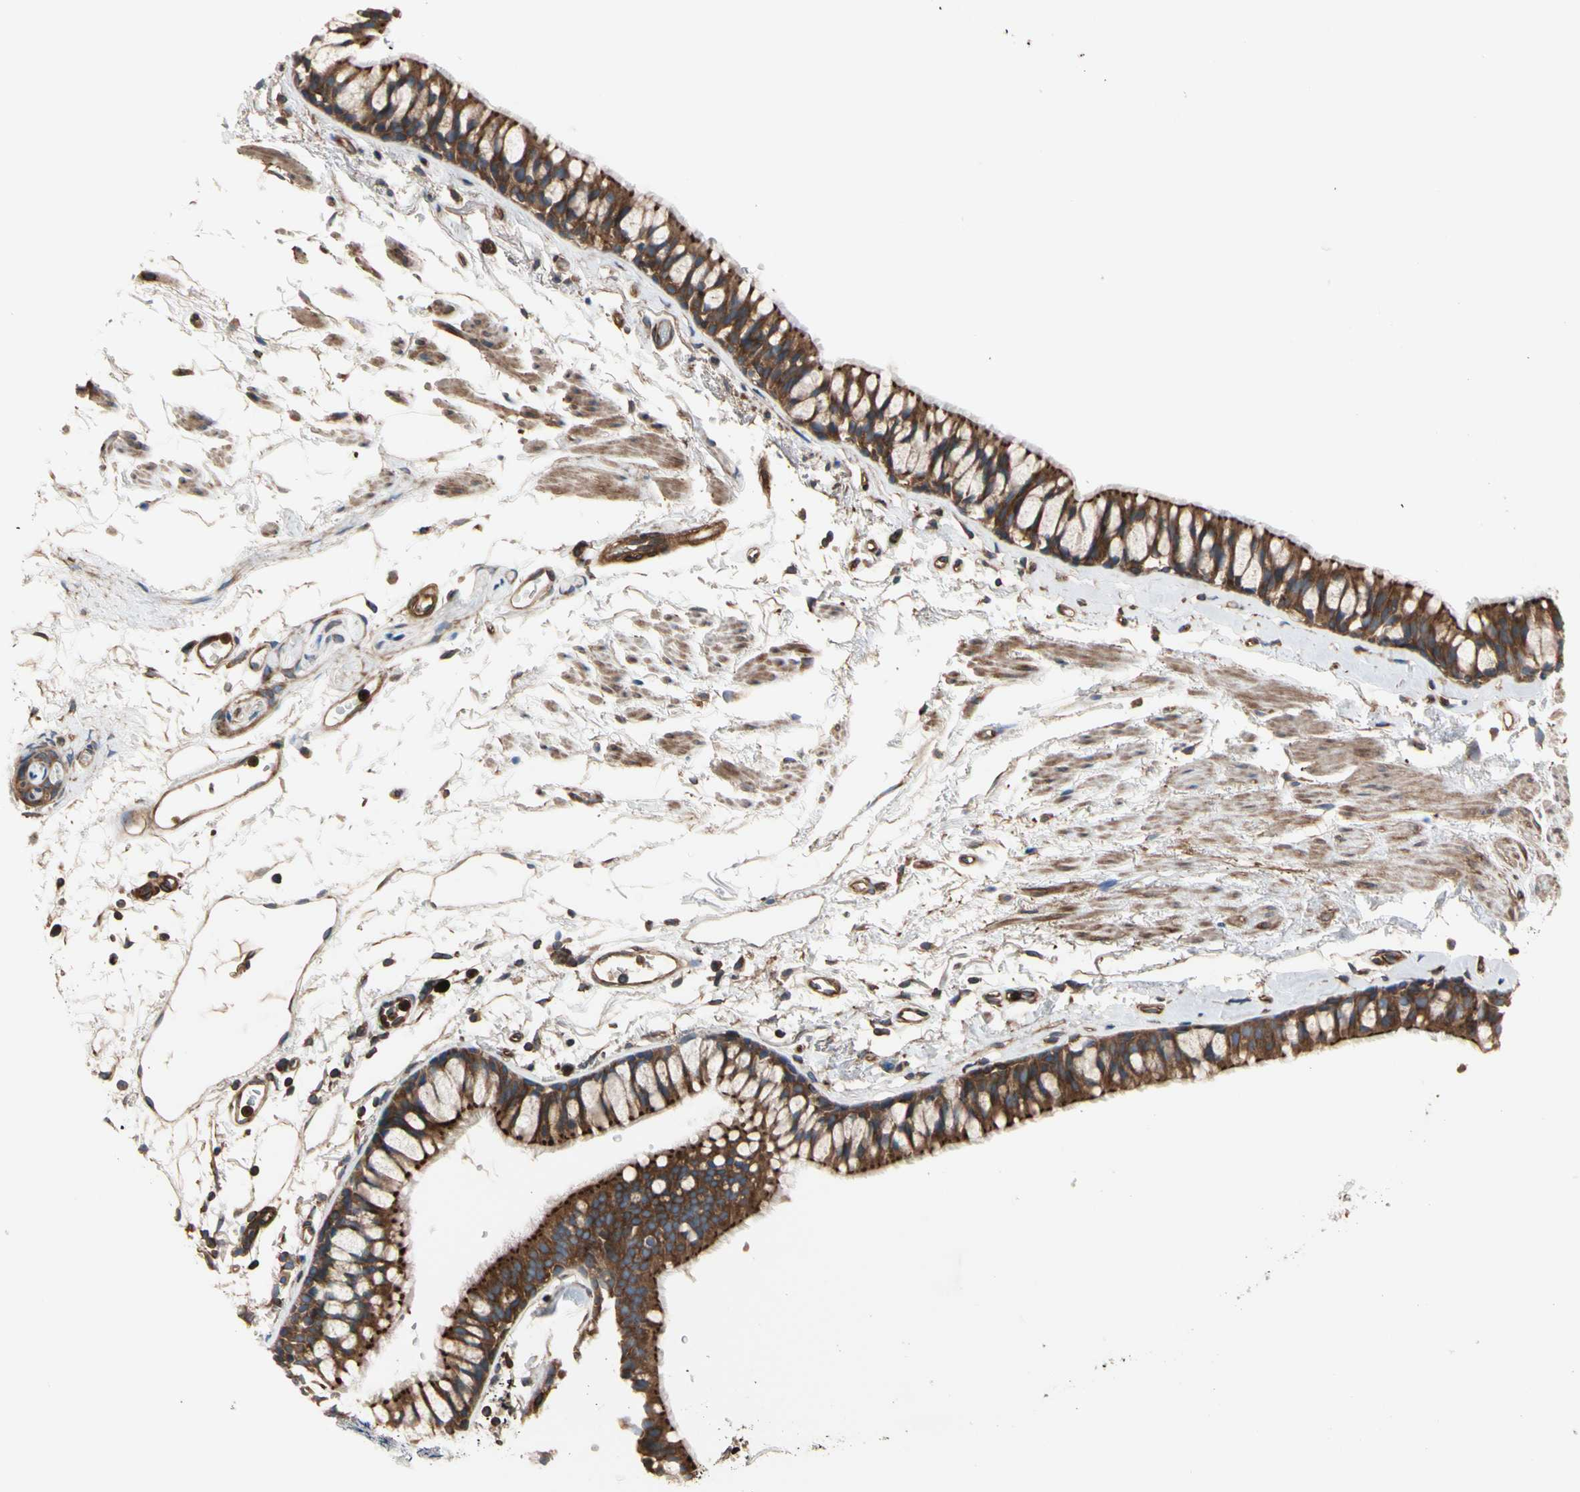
{"staining": {"intensity": "strong", "quantity": ">75%", "location": "cytoplasmic/membranous"}, "tissue": "bronchus", "cell_type": "Respiratory epithelial cells", "image_type": "normal", "snomed": [{"axis": "morphology", "description": "Normal tissue, NOS"}, {"axis": "topography", "description": "Bronchus"}], "caption": "A high-resolution histopathology image shows immunohistochemistry staining of normal bronchus, which demonstrates strong cytoplasmic/membranous expression in about >75% of respiratory epithelial cells. (Brightfield microscopy of DAB IHC at high magnification).", "gene": "ROCK1", "patient": {"sex": "female", "age": 73}}